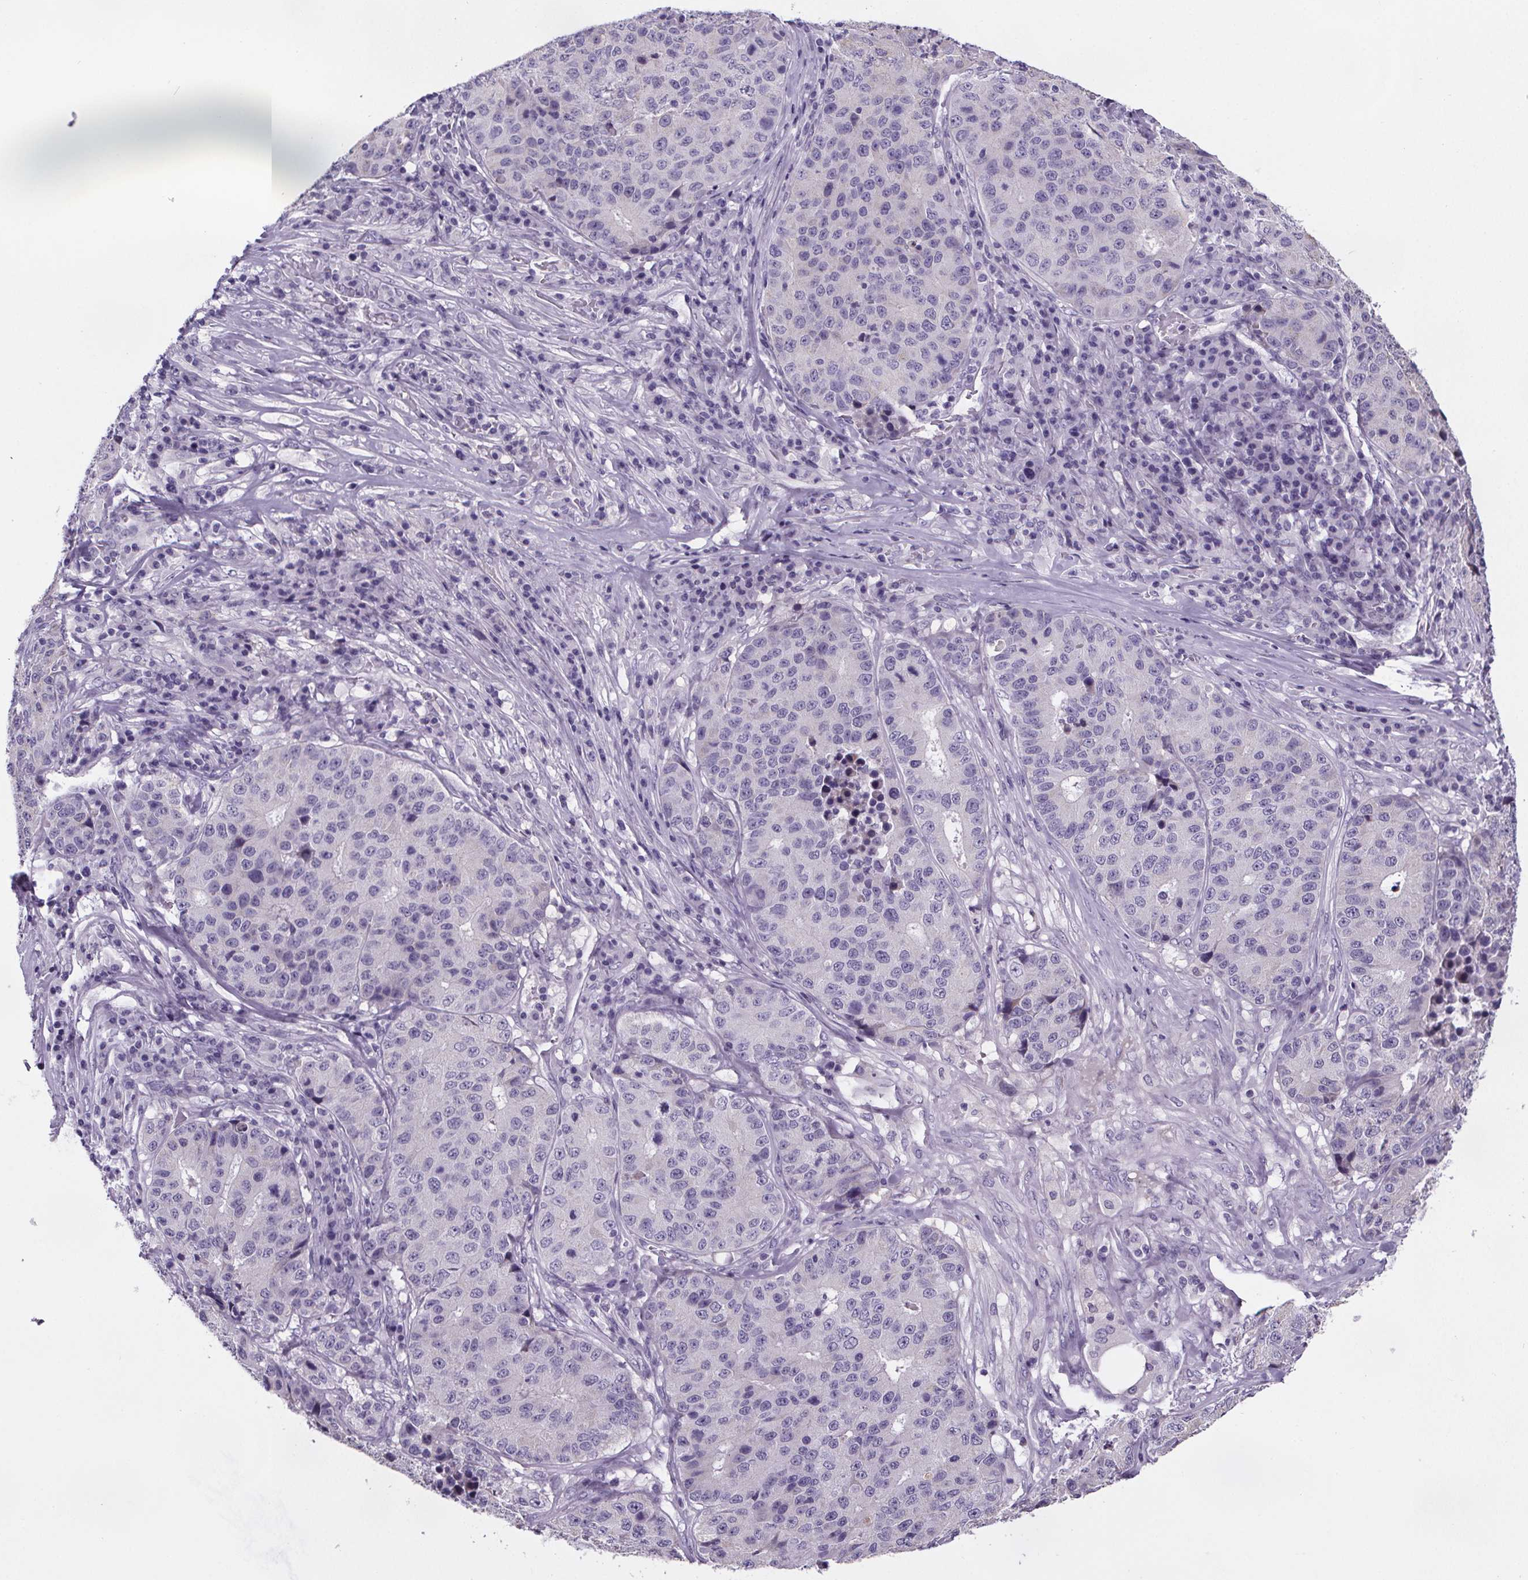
{"staining": {"intensity": "negative", "quantity": "none", "location": "none"}, "tissue": "stomach cancer", "cell_type": "Tumor cells", "image_type": "cancer", "snomed": [{"axis": "morphology", "description": "Adenocarcinoma, NOS"}, {"axis": "topography", "description": "Stomach"}], "caption": "Tumor cells are negative for protein expression in human stomach adenocarcinoma. Brightfield microscopy of IHC stained with DAB (3,3'-diaminobenzidine) (brown) and hematoxylin (blue), captured at high magnification.", "gene": "CUBN", "patient": {"sex": "male", "age": 71}}